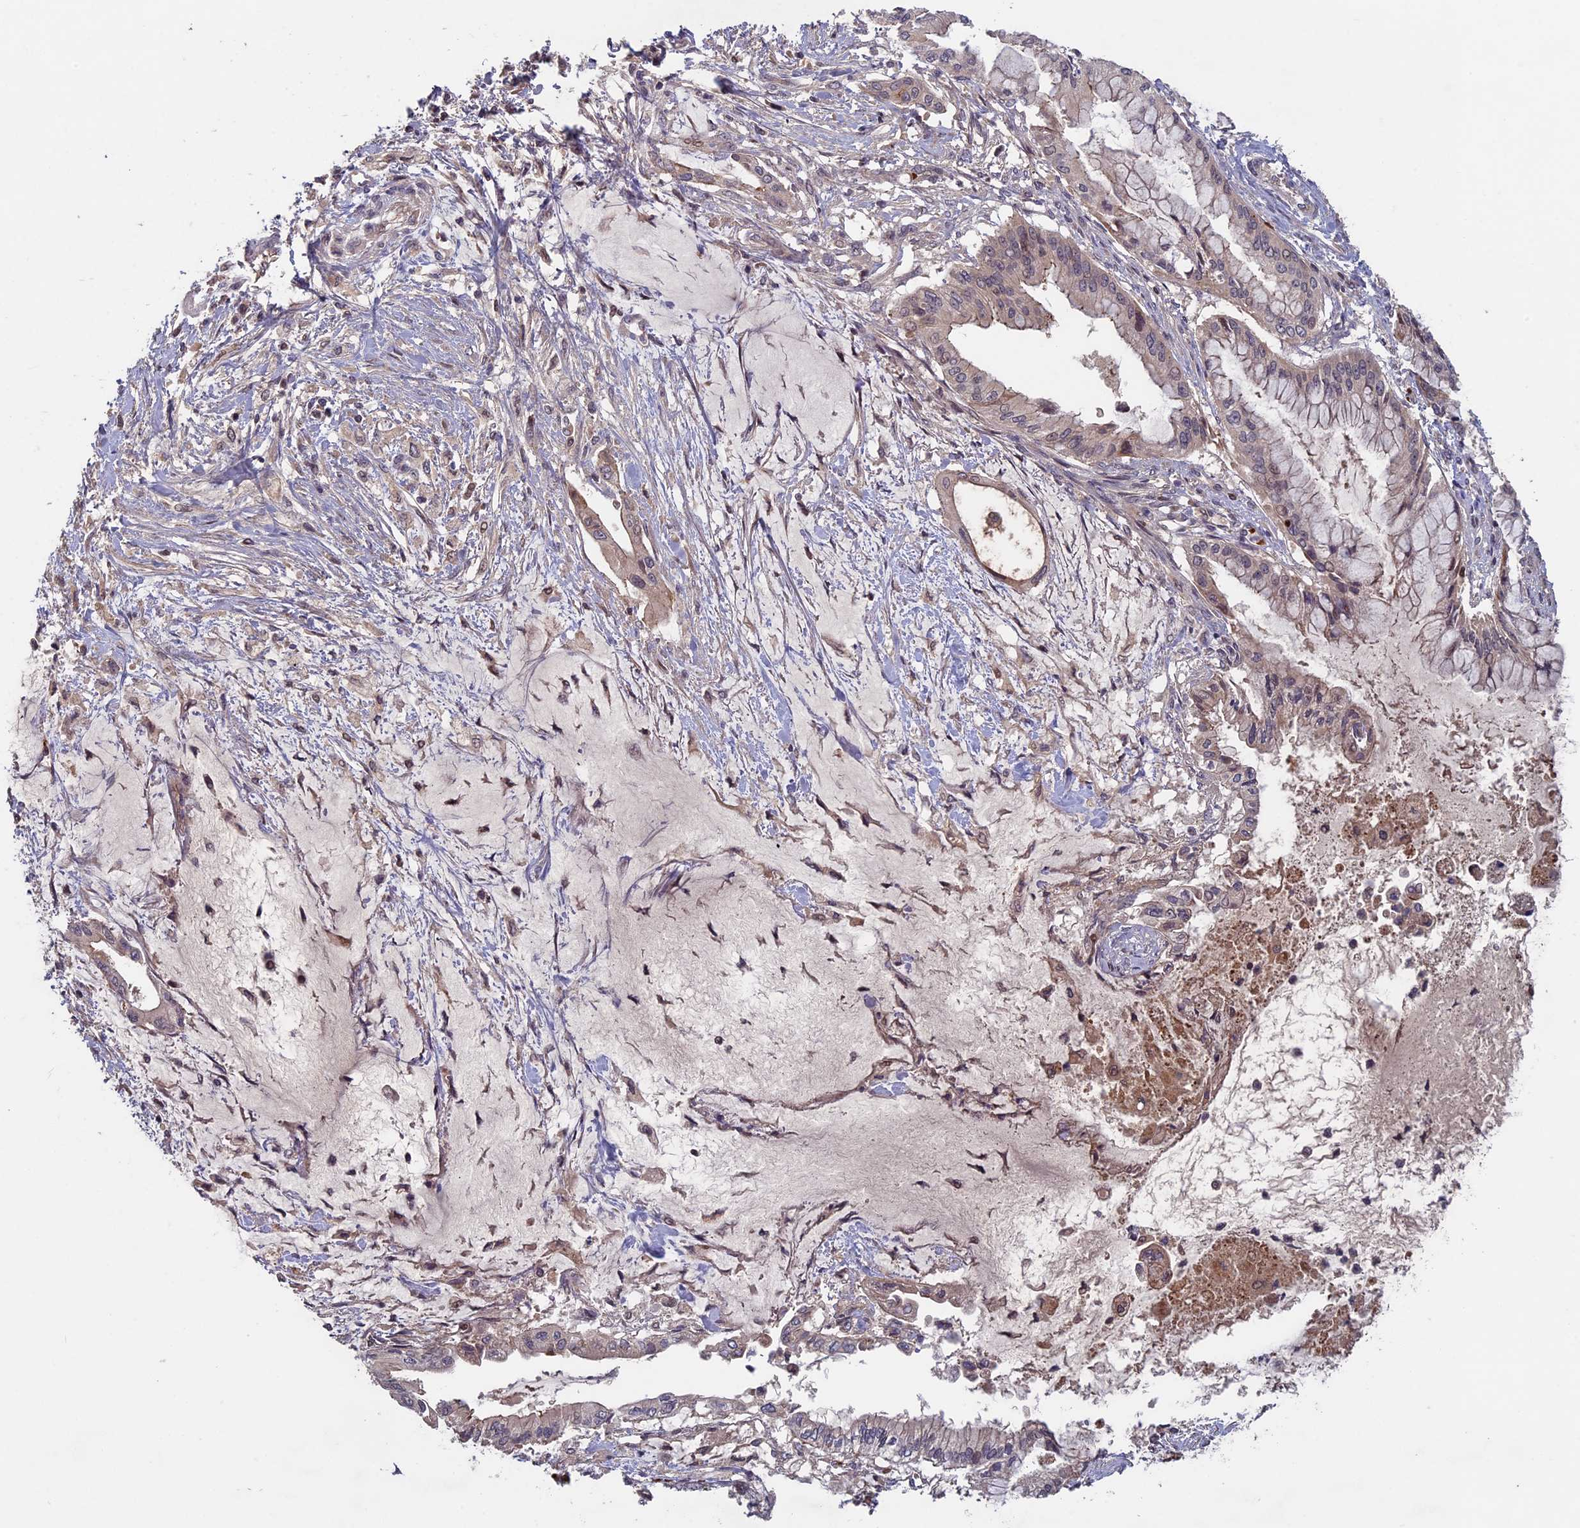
{"staining": {"intensity": "weak", "quantity": "<25%", "location": "cytoplasmic/membranous"}, "tissue": "pancreatic cancer", "cell_type": "Tumor cells", "image_type": "cancer", "snomed": [{"axis": "morphology", "description": "Adenocarcinoma, NOS"}, {"axis": "topography", "description": "Pancreas"}], "caption": "Immunohistochemistry image of pancreatic cancer (adenocarcinoma) stained for a protein (brown), which displays no expression in tumor cells.", "gene": "RCCD1", "patient": {"sex": "male", "age": 46}}